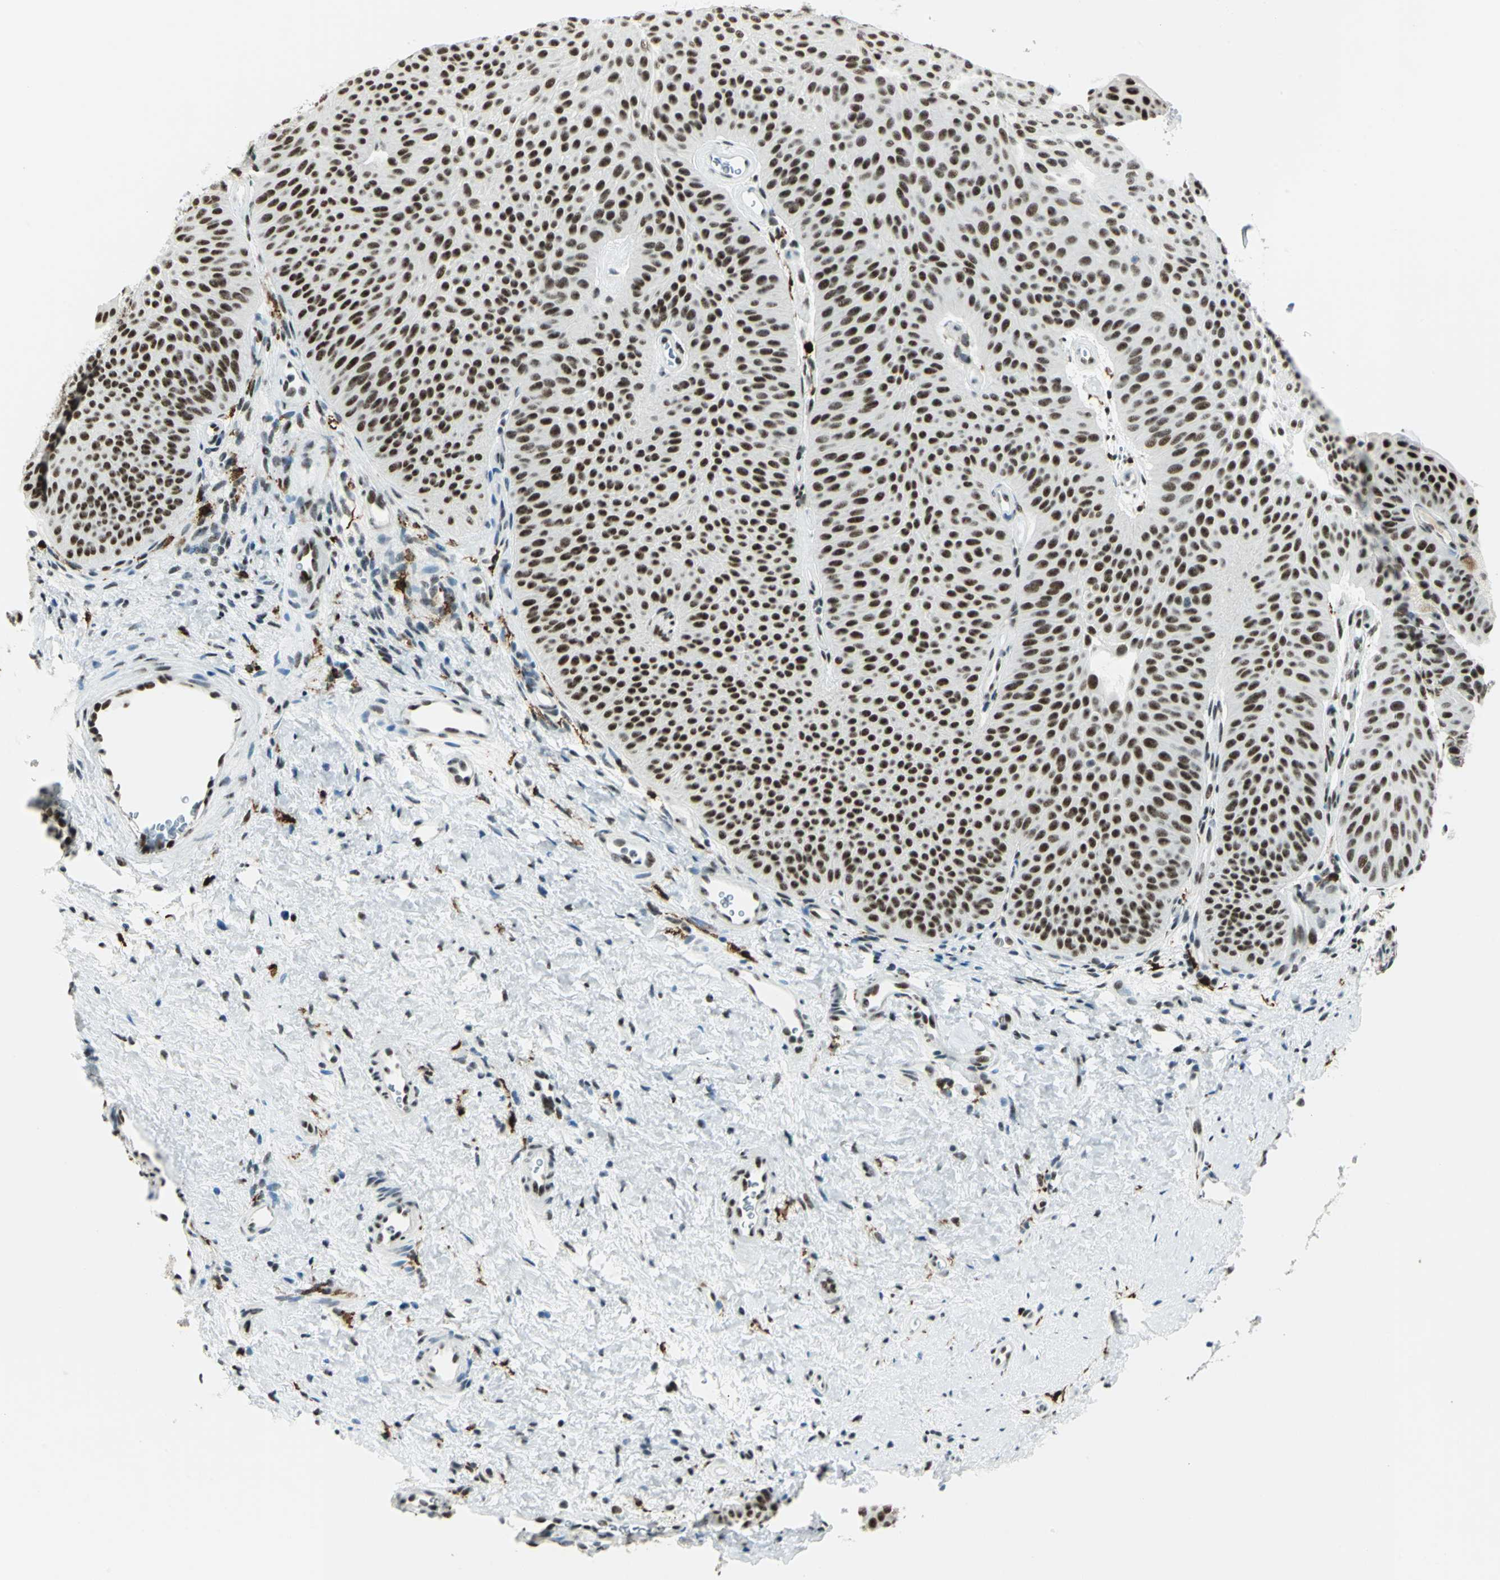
{"staining": {"intensity": "strong", "quantity": ">75%", "location": "nuclear"}, "tissue": "urothelial cancer", "cell_type": "Tumor cells", "image_type": "cancer", "snomed": [{"axis": "morphology", "description": "Urothelial carcinoma, Low grade"}, {"axis": "topography", "description": "Urinary bladder"}], "caption": "Brown immunohistochemical staining in human urothelial cancer shows strong nuclear positivity in about >75% of tumor cells.", "gene": "MTMR10", "patient": {"sex": "female", "age": 60}}